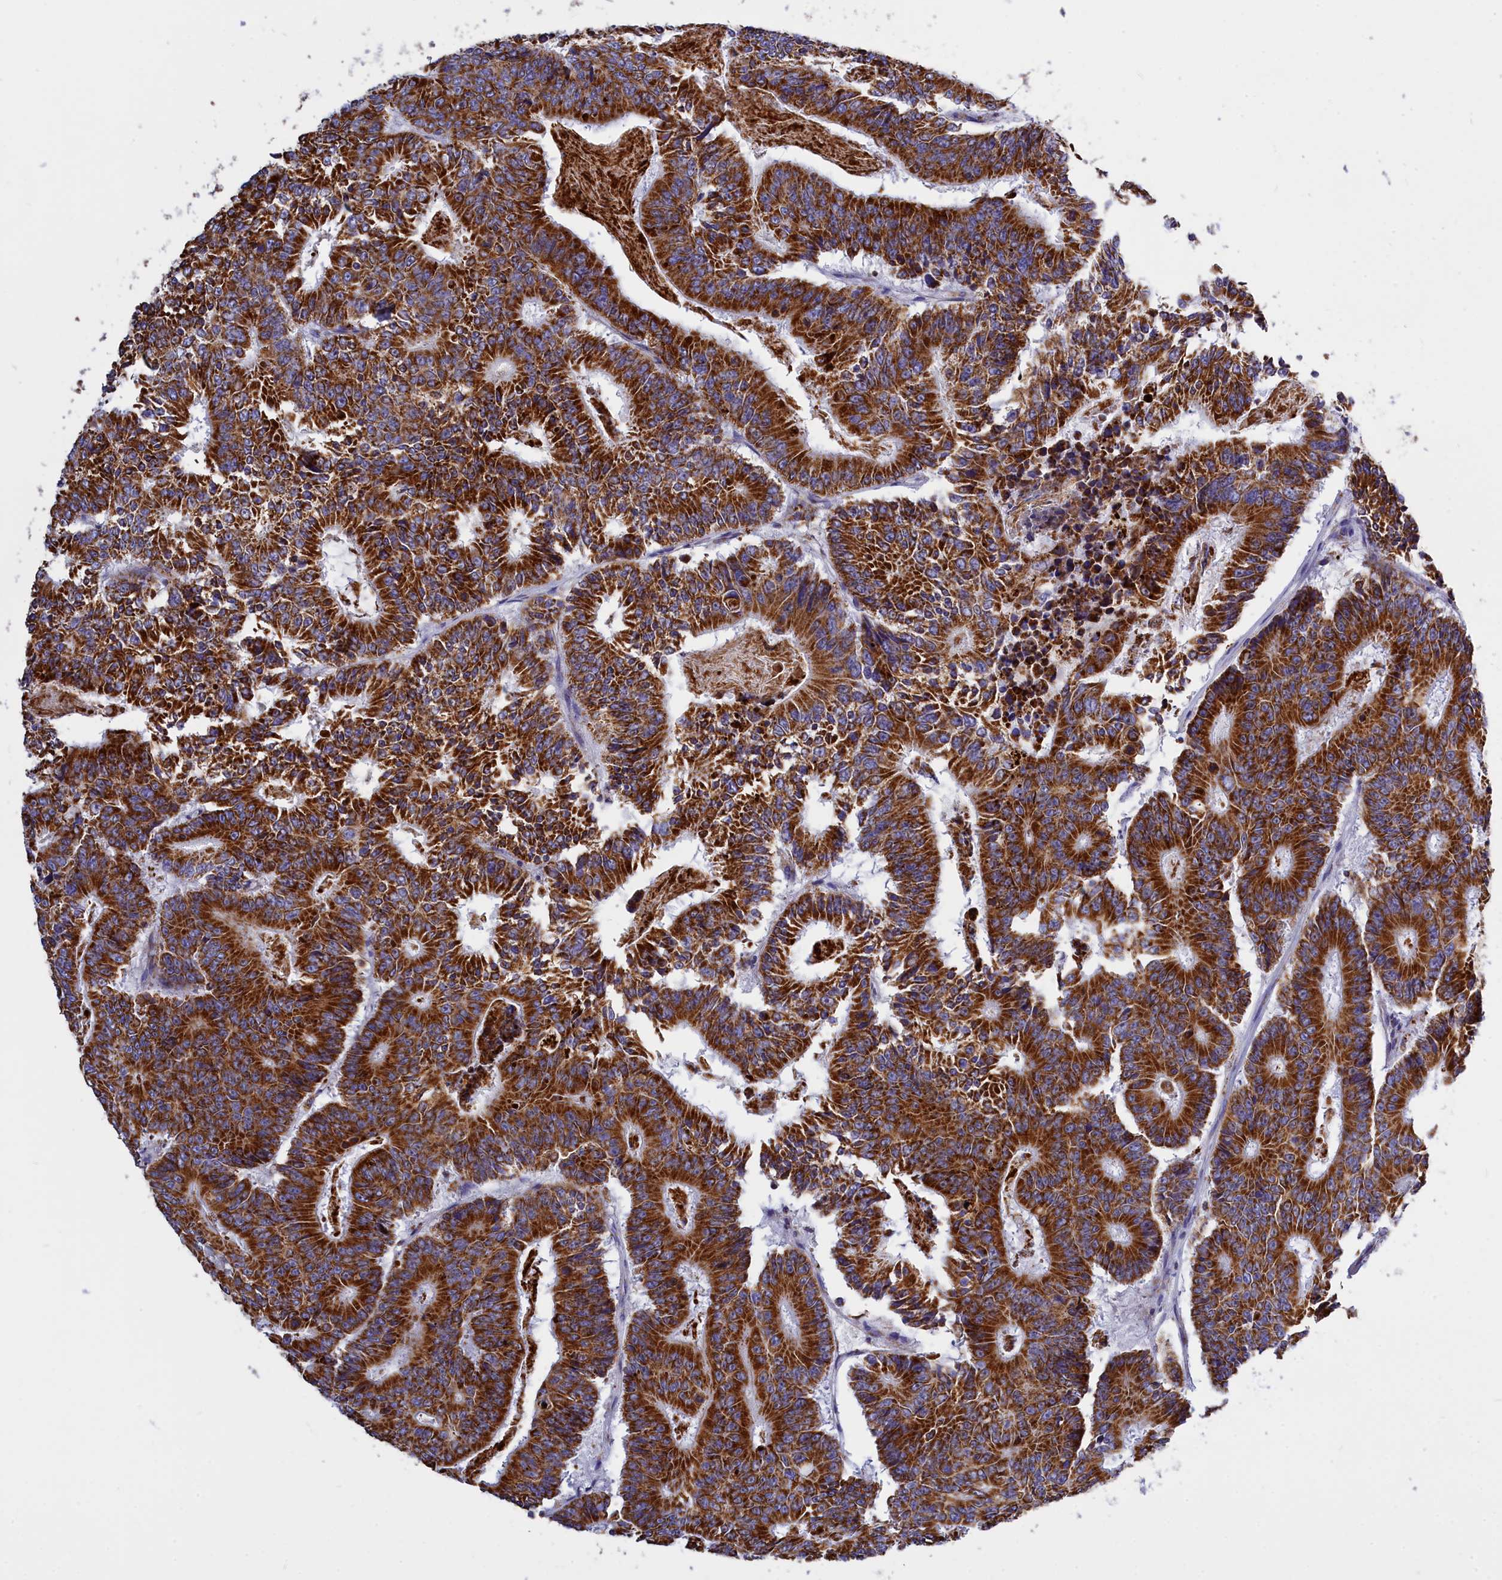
{"staining": {"intensity": "strong", "quantity": ">75%", "location": "cytoplasmic/membranous"}, "tissue": "colorectal cancer", "cell_type": "Tumor cells", "image_type": "cancer", "snomed": [{"axis": "morphology", "description": "Adenocarcinoma, NOS"}, {"axis": "topography", "description": "Colon"}], "caption": "Immunohistochemical staining of colorectal cancer (adenocarcinoma) exhibits high levels of strong cytoplasmic/membranous staining in about >75% of tumor cells.", "gene": "VDAC2", "patient": {"sex": "male", "age": 83}}